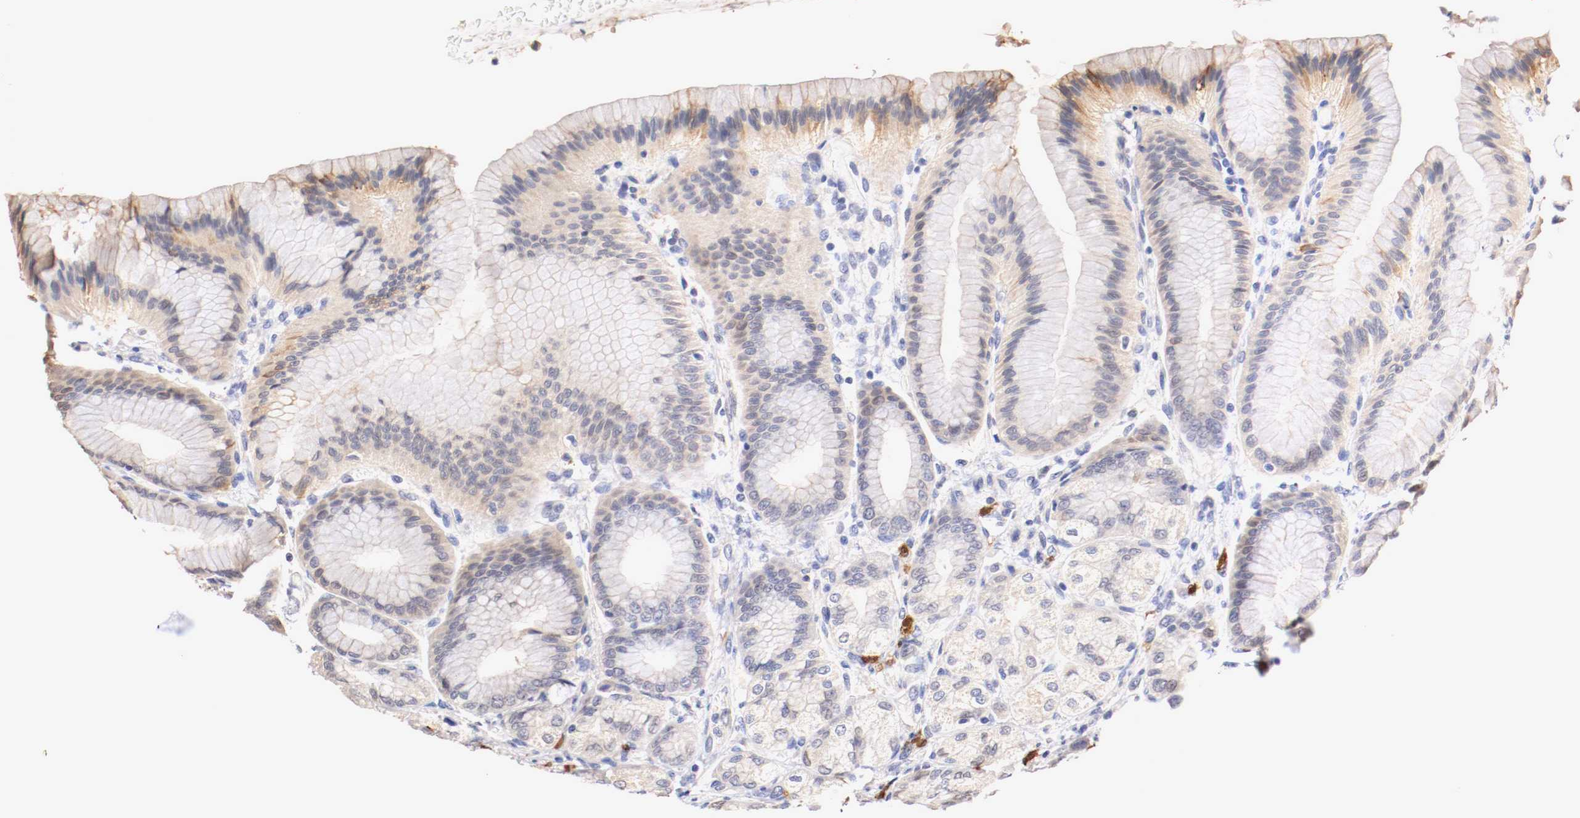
{"staining": {"intensity": "moderate", "quantity": "25%-75%", "location": "cytoplasmic/membranous"}, "tissue": "stomach", "cell_type": "Glandular cells", "image_type": "normal", "snomed": [{"axis": "morphology", "description": "Normal tissue, NOS"}, {"axis": "morphology", "description": "Adenocarcinoma, NOS"}, {"axis": "topography", "description": "Stomach"}, {"axis": "topography", "description": "Stomach, lower"}], "caption": "Unremarkable stomach reveals moderate cytoplasmic/membranous positivity in about 25%-75% of glandular cells (DAB = brown stain, brightfield microscopy at high magnification)..", "gene": "CEBPE", "patient": {"sex": "female", "age": 65}}